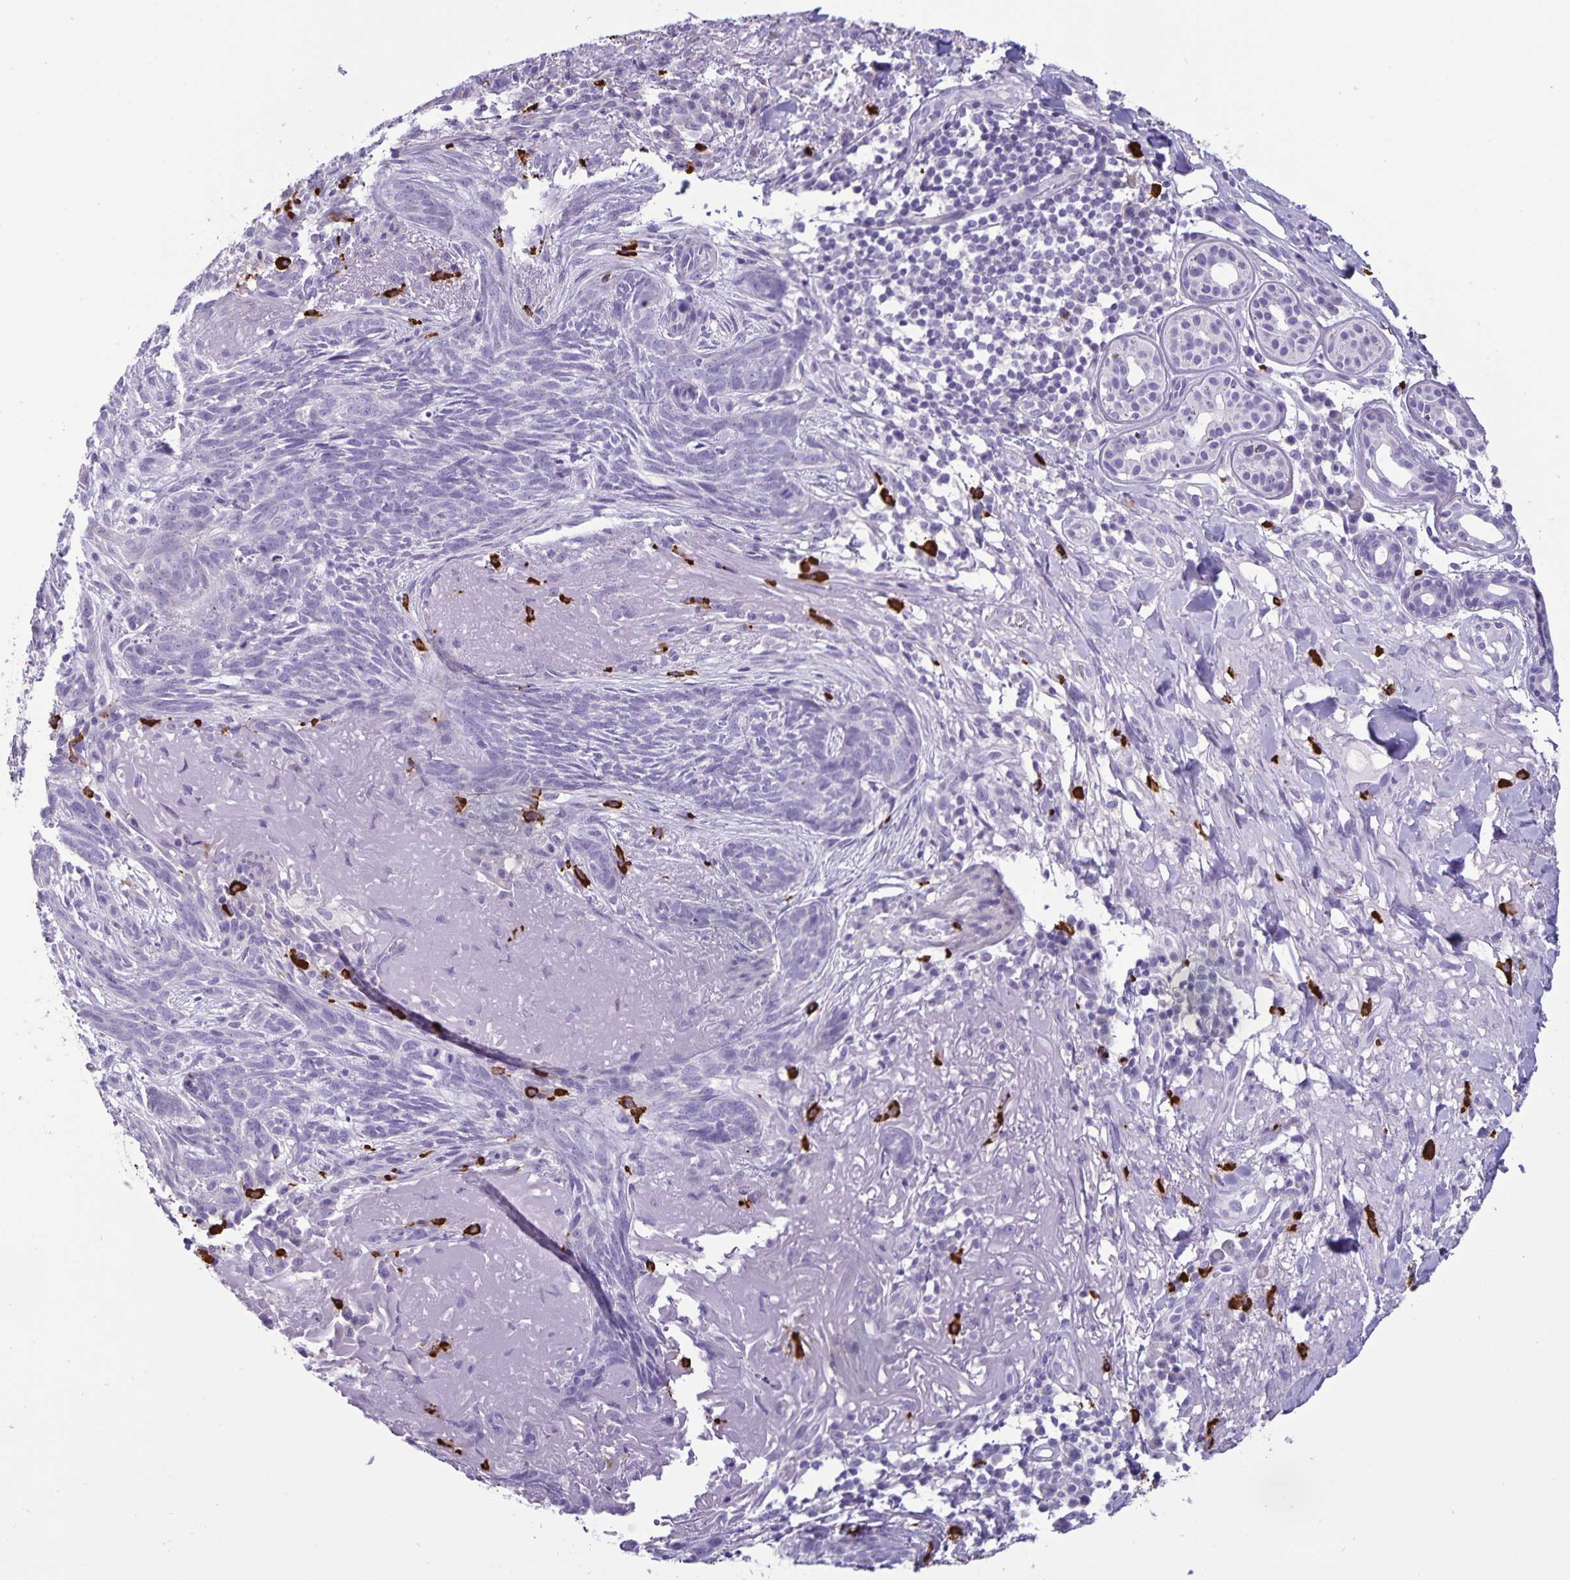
{"staining": {"intensity": "negative", "quantity": "none", "location": "none"}, "tissue": "skin cancer", "cell_type": "Tumor cells", "image_type": "cancer", "snomed": [{"axis": "morphology", "description": "Basal cell carcinoma"}, {"axis": "topography", "description": "Skin"}], "caption": "The micrograph displays no significant expression in tumor cells of skin cancer. The staining is performed using DAB (3,3'-diaminobenzidine) brown chromogen with nuclei counter-stained in using hematoxylin.", "gene": "IBTK", "patient": {"sex": "female", "age": 93}}